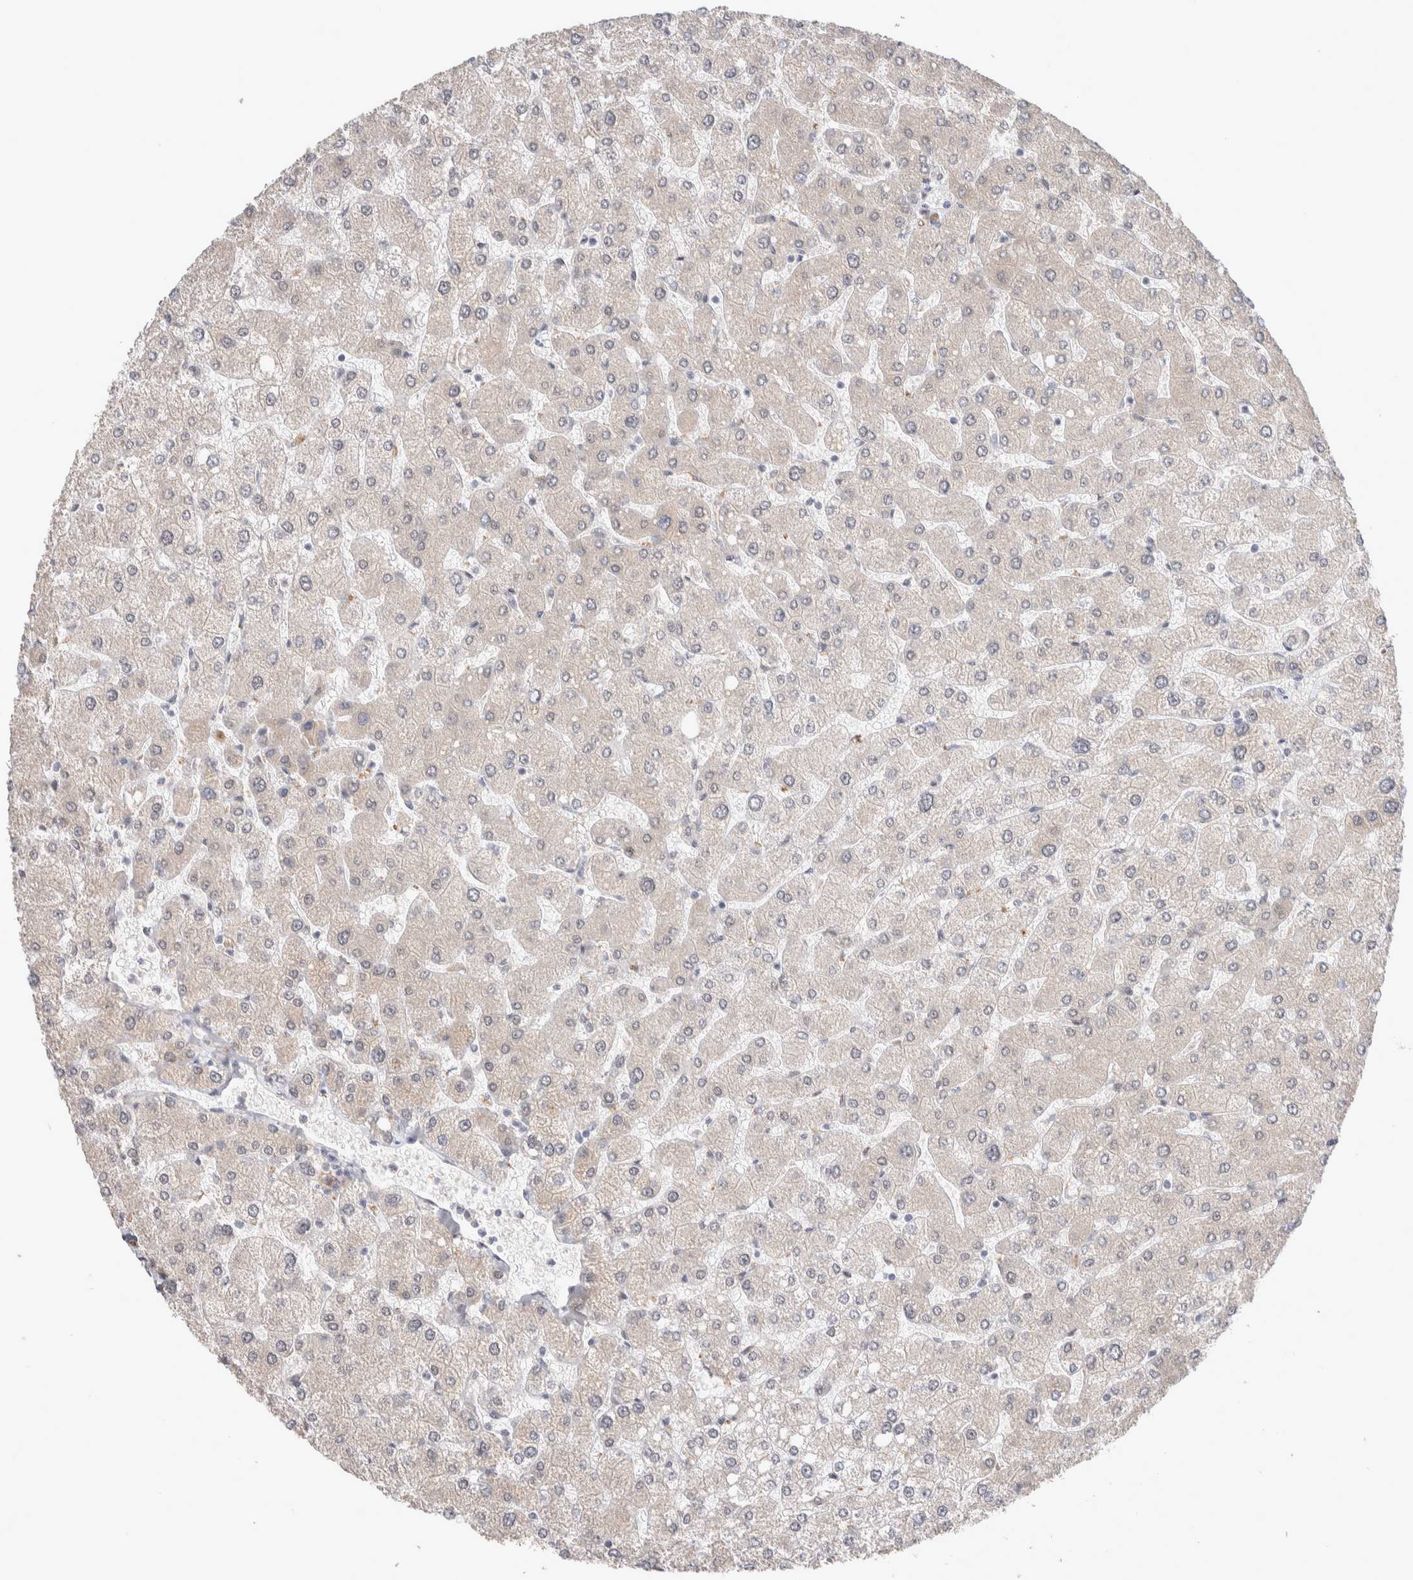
{"staining": {"intensity": "weak", "quantity": "<25%", "location": "nuclear"}, "tissue": "liver", "cell_type": "Cholangiocytes", "image_type": "normal", "snomed": [{"axis": "morphology", "description": "Normal tissue, NOS"}, {"axis": "topography", "description": "Liver"}], "caption": "IHC image of normal liver: human liver stained with DAB (3,3'-diaminobenzidine) demonstrates no significant protein staining in cholangiocytes. (Stains: DAB (3,3'-diaminobenzidine) IHC with hematoxylin counter stain, Microscopy: brightfield microscopy at high magnification).", "gene": "ZNF704", "patient": {"sex": "male", "age": 55}}